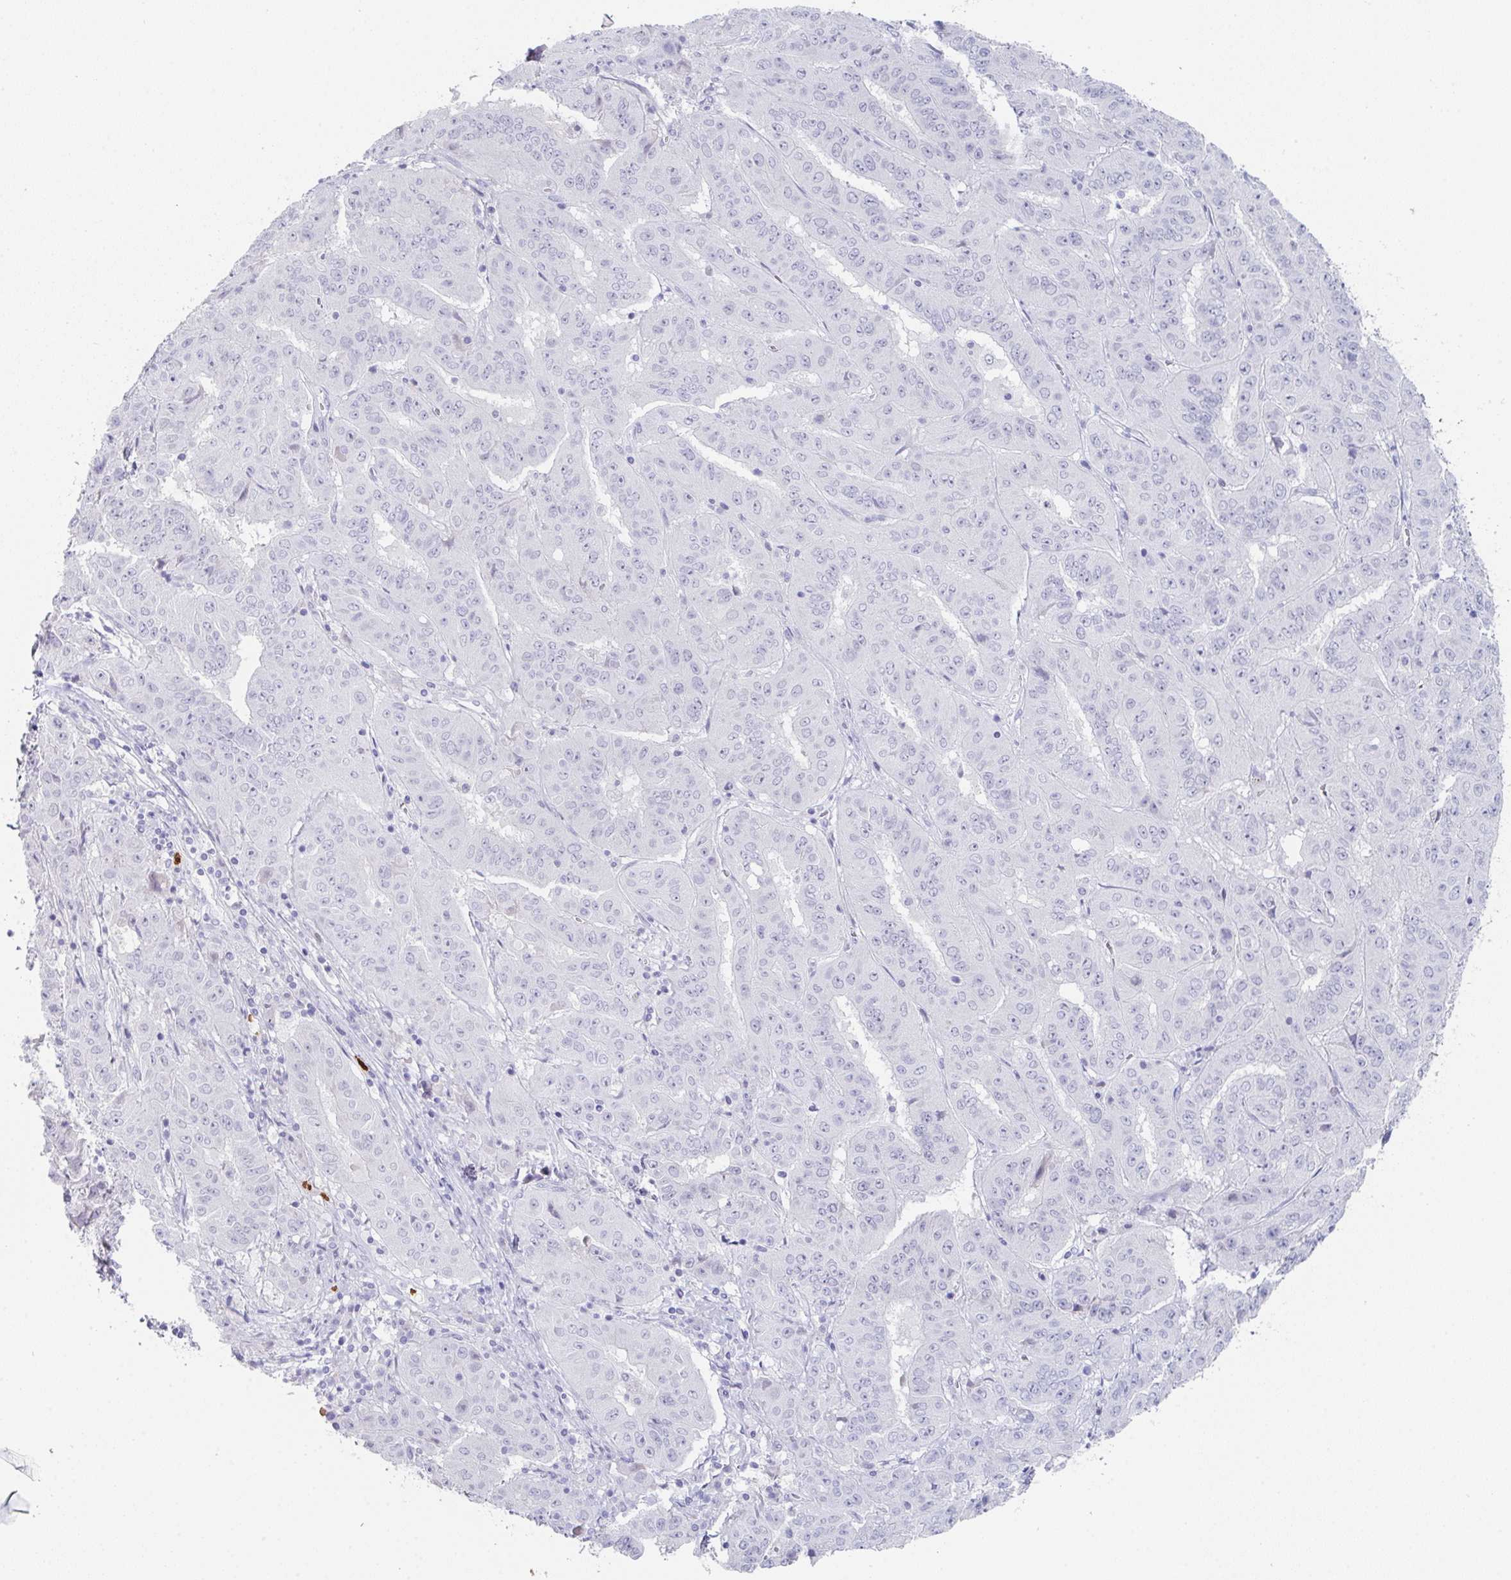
{"staining": {"intensity": "negative", "quantity": "none", "location": "none"}, "tissue": "pancreatic cancer", "cell_type": "Tumor cells", "image_type": "cancer", "snomed": [{"axis": "morphology", "description": "Adenocarcinoma, NOS"}, {"axis": "topography", "description": "Pancreas"}], "caption": "This is a micrograph of immunohistochemistry staining of pancreatic cancer (adenocarcinoma), which shows no positivity in tumor cells.", "gene": "RUBCN", "patient": {"sex": "male", "age": 63}}